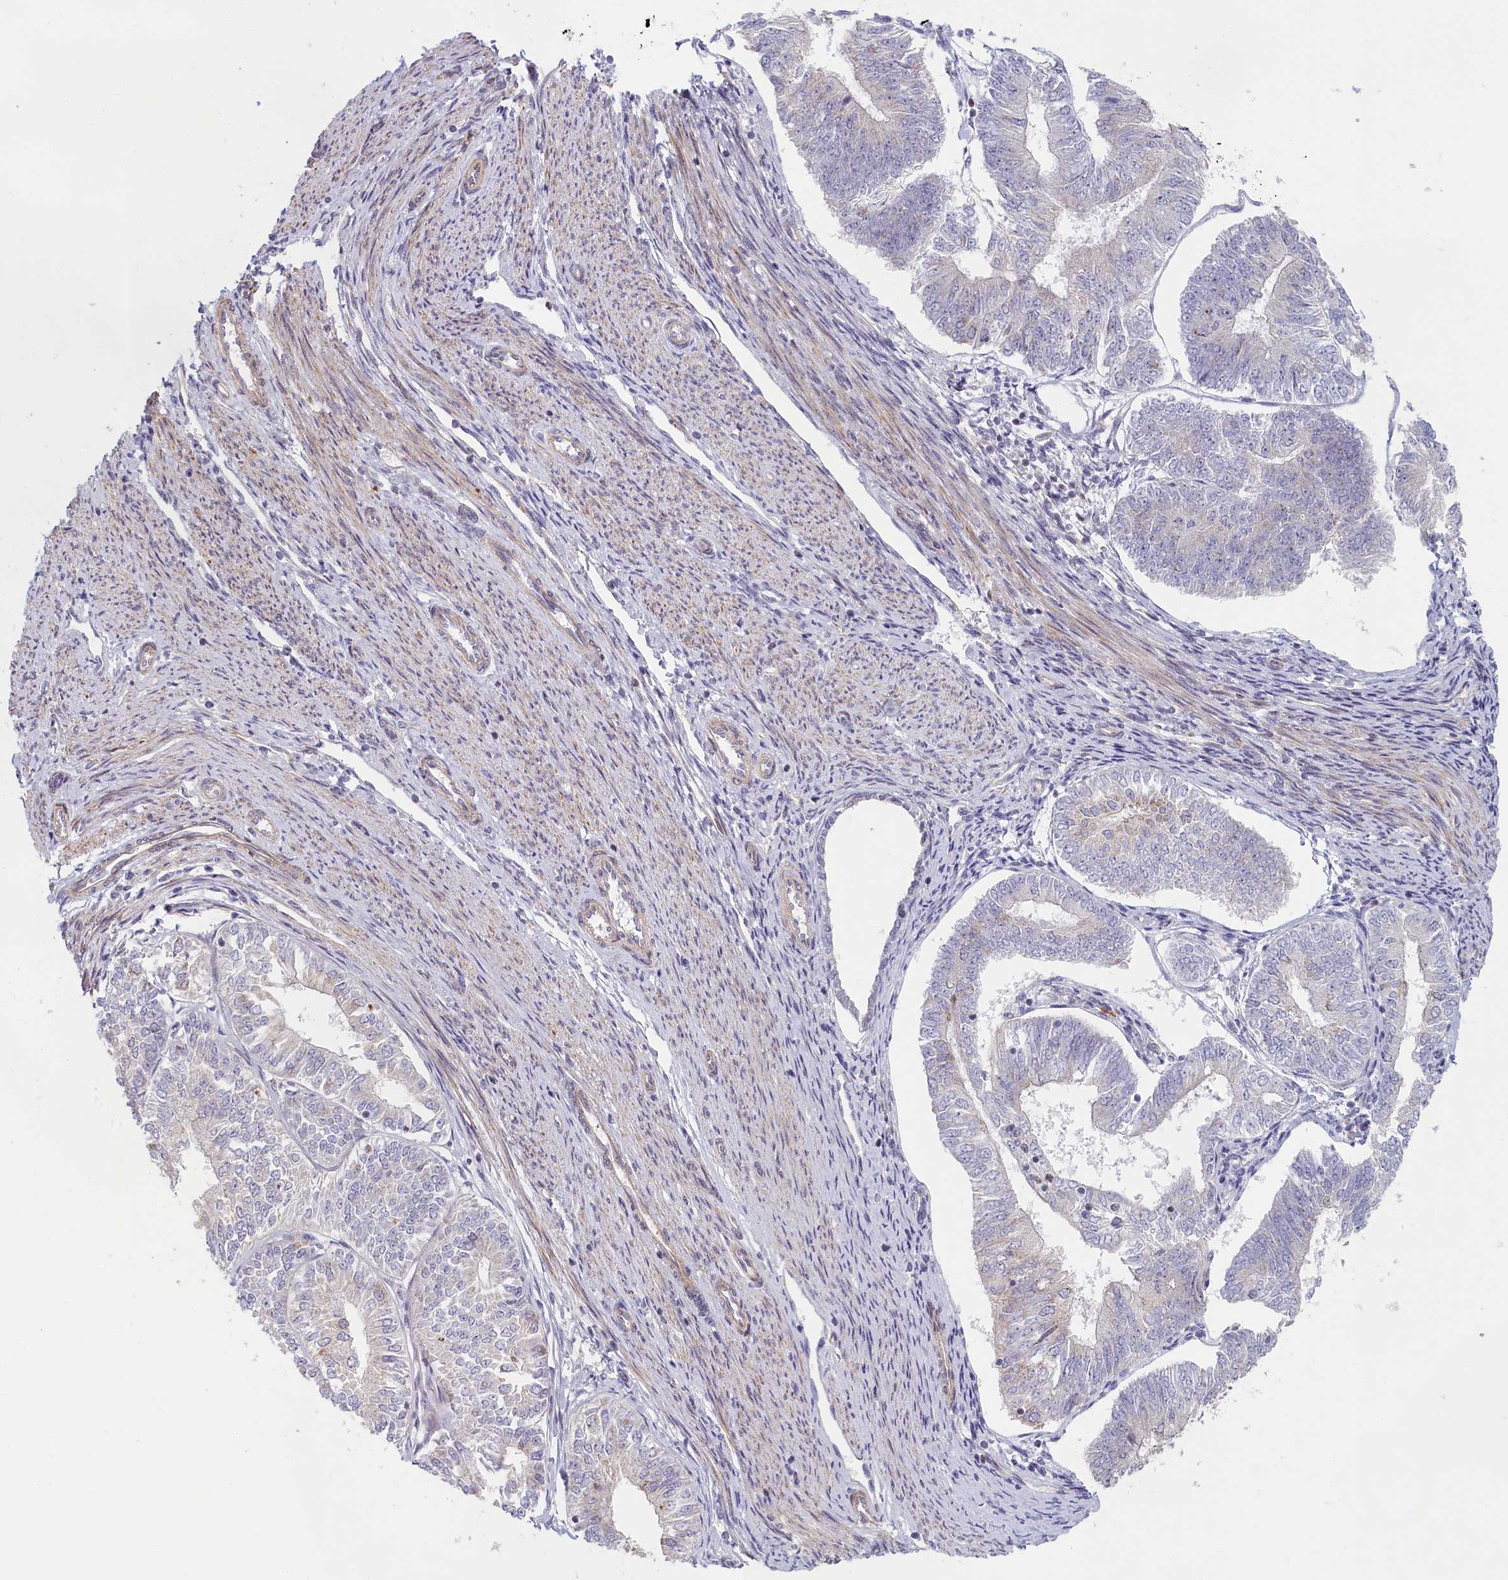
{"staining": {"intensity": "negative", "quantity": "none", "location": "none"}, "tissue": "endometrial cancer", "cell_type": "Tumor cells", "image_type": "cancer", "snomed": [{"axis": "morphology", "description": "Adenocarcinoma, NOS"}, {"axis": "topography", "description": "Endometrium"}], "caption": "High power microscopy micrograph of an immunohistochemistry image of endometrial cancer, revealing no significant expression in tumor cells.", "gene": "INTS4", "patient": {"sex": "female", "age": 58}}